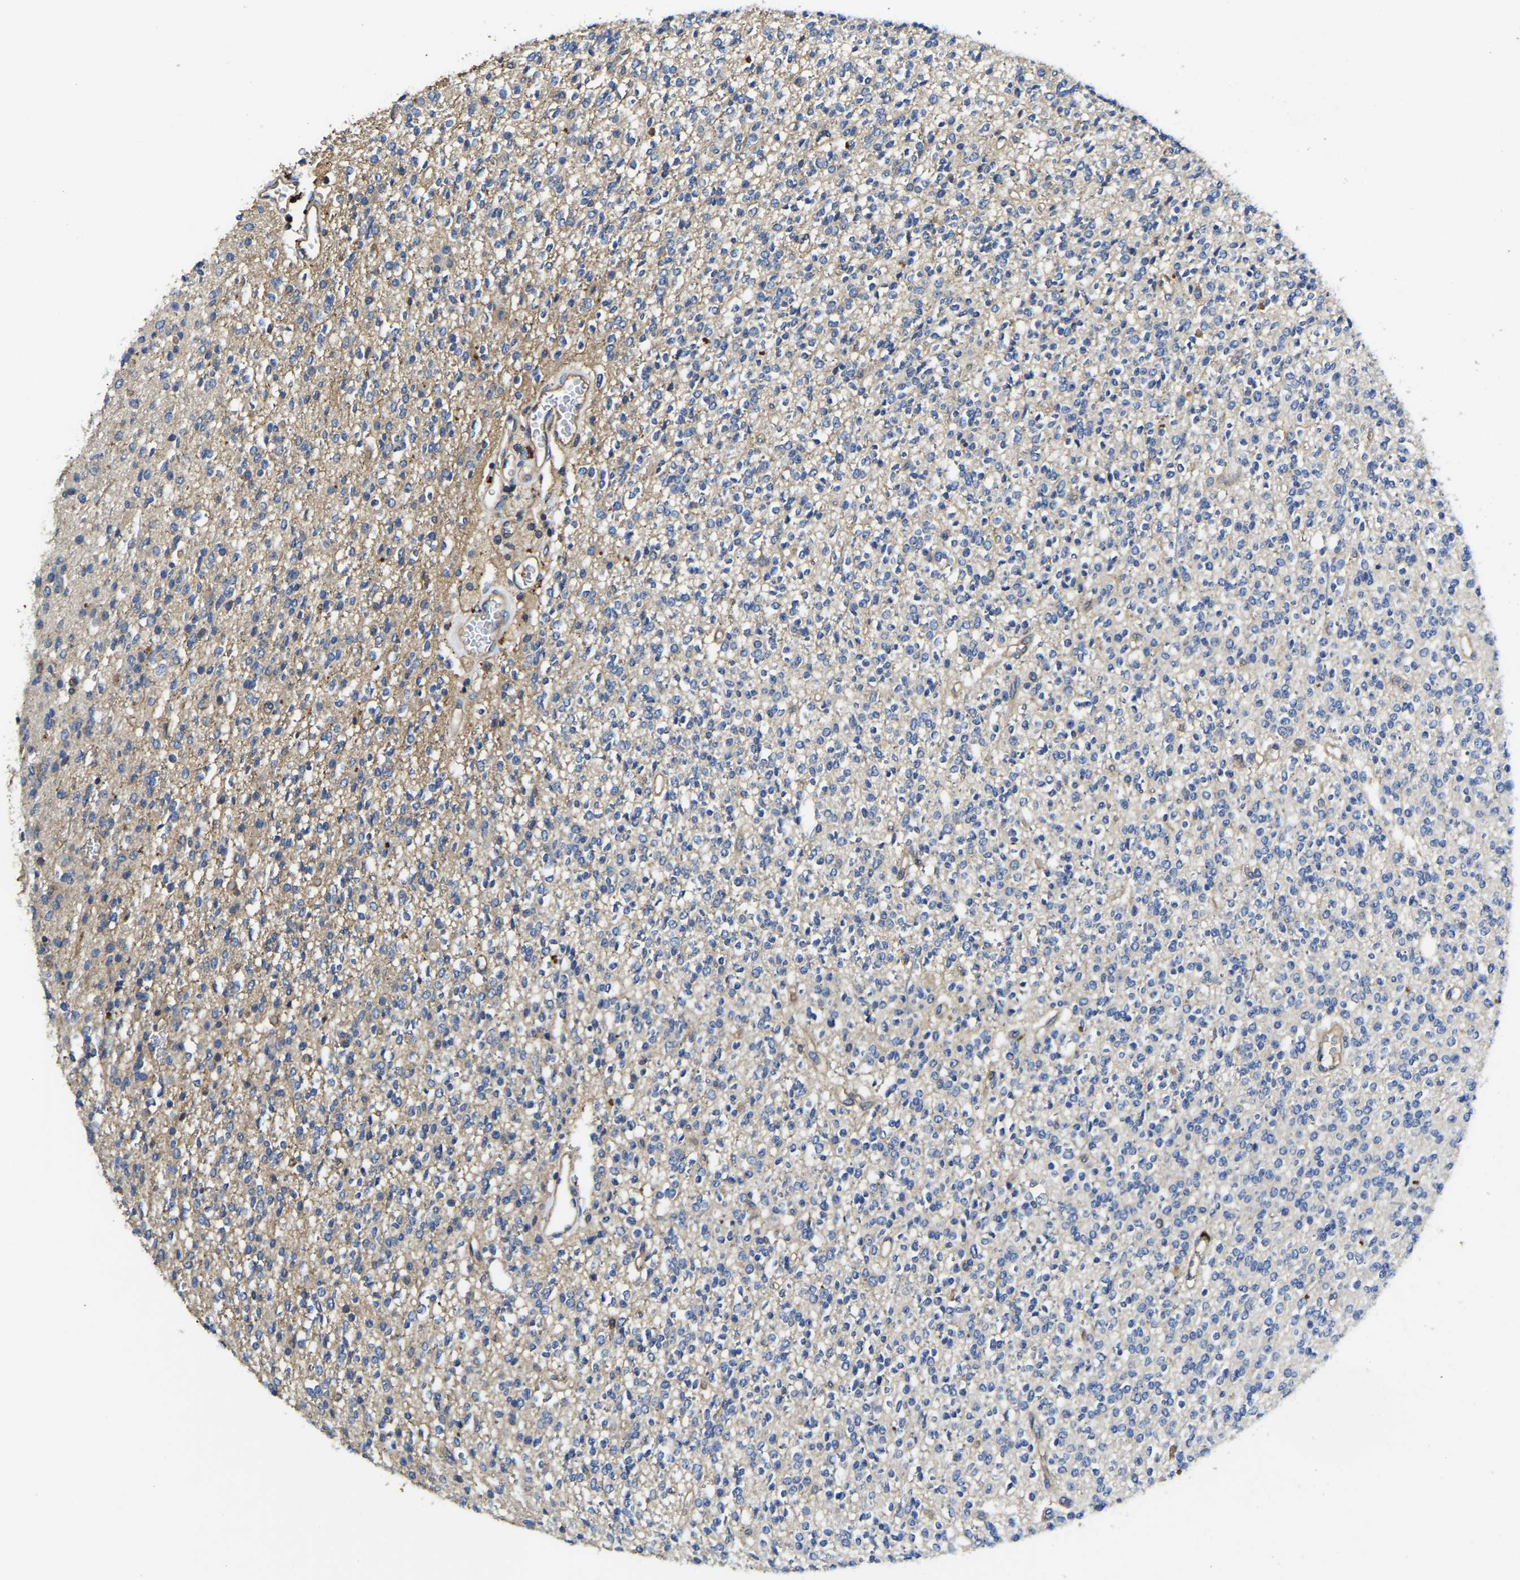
{"staining": {"intensity": "negative", "quantity": "none", "location": "none"}, "tissue": "glioma", "cell_type": "Tumor cells", "image_type": "cancer", "snomed": [{"axis": "morphology", "description": "Glioma, malignant, High grade"}, {"axis": "topography", "description": "Brain"}], "caption": "Glioma stained for a protein using immunohistochemistry (IHC) shows no staining tumor cells.", "gene": "STAT2", "patient": {"sex": "male", "age": 34}}